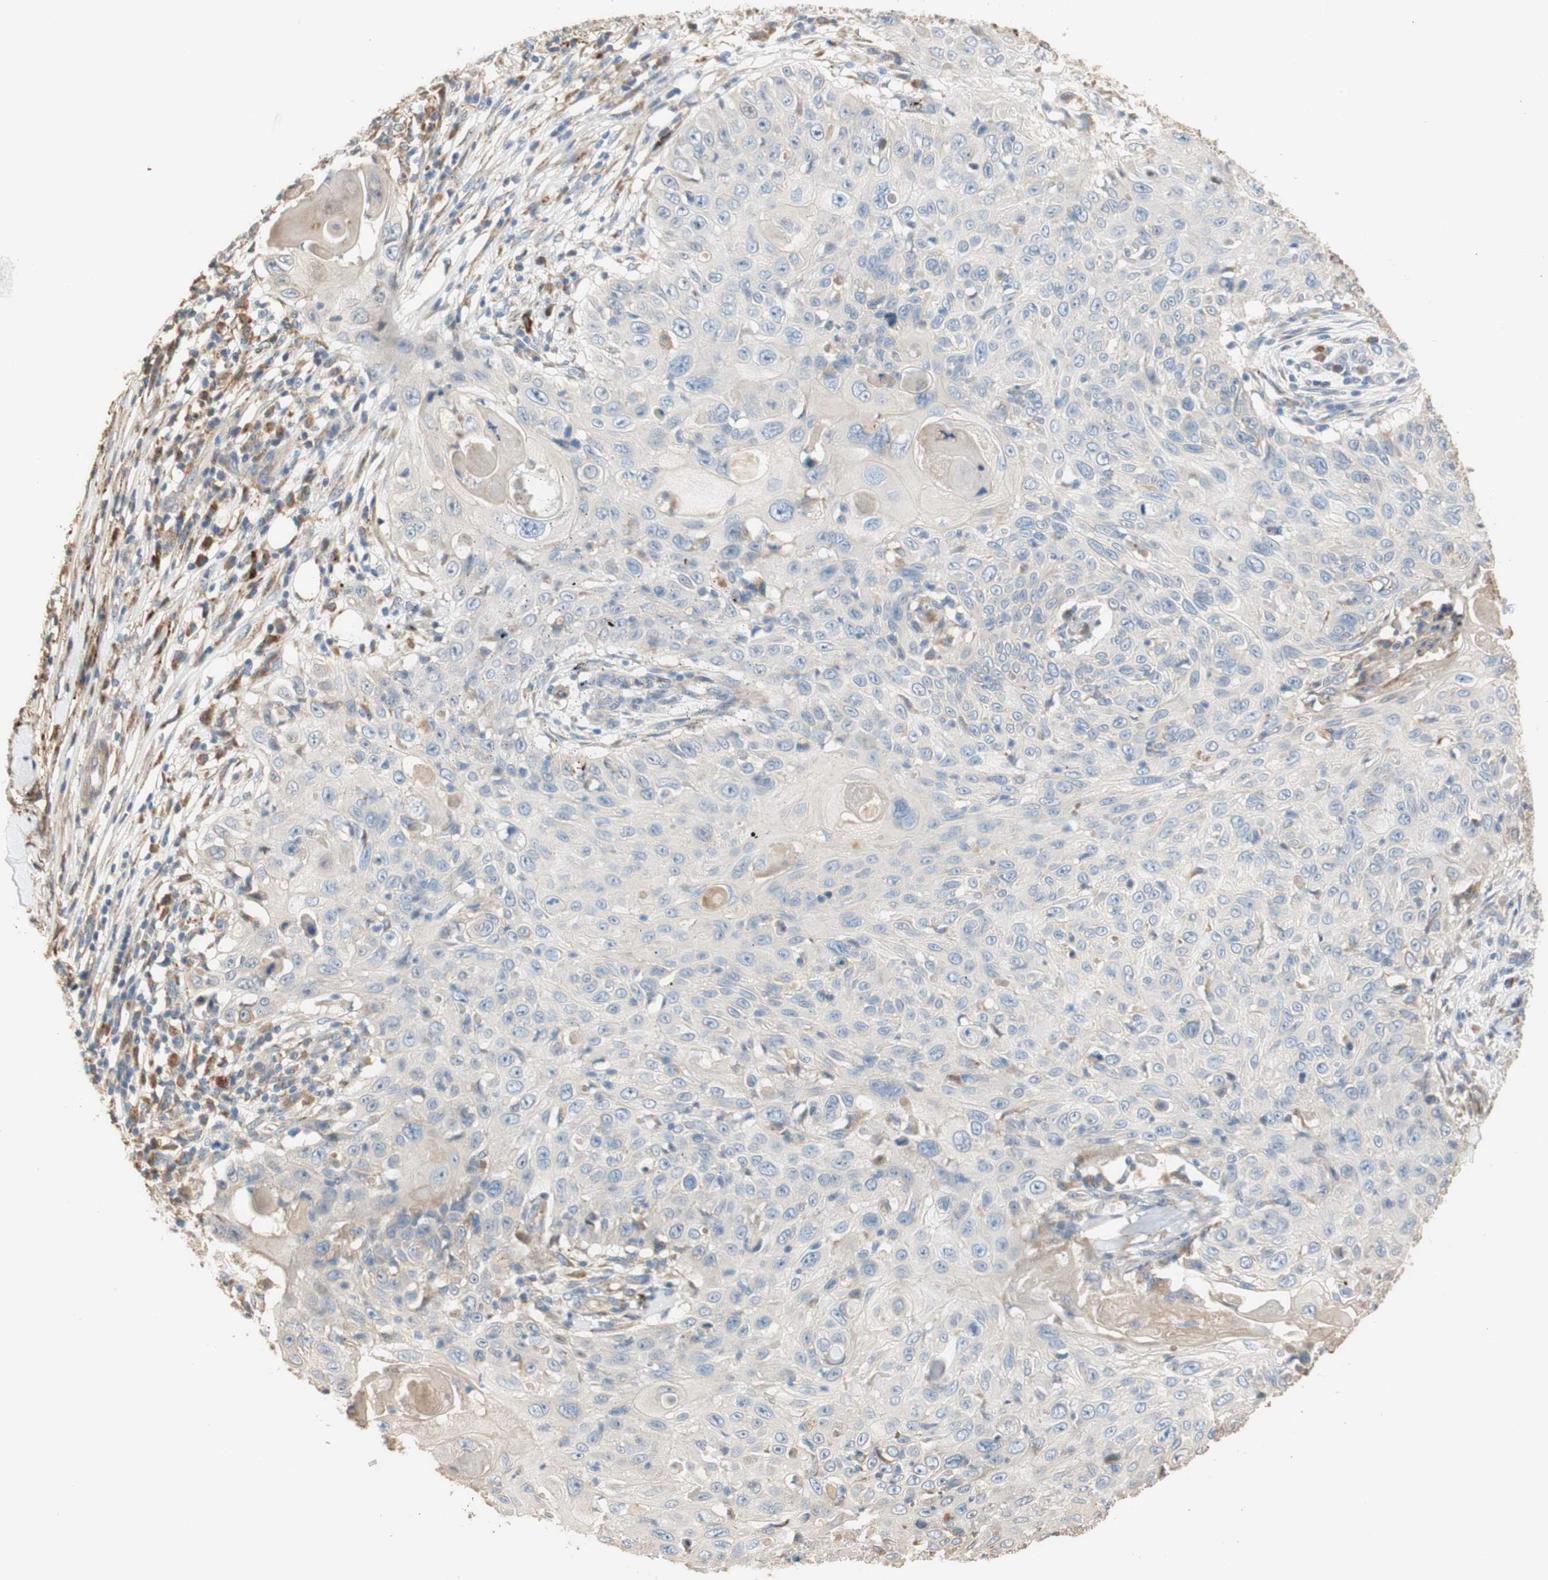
{"staining": {"intensity": "negative", "quantity": "none", "location": "none"}, "tissue": "skin cancer", "cell_type": "Tumor cells", "image_type": "cancer", "snomed": [{"axis": "morphology", "description": "Squamous cell carcinoma, NOS"}, {"axis": "topography", "description": "Skin"}], "caption": "DAB (3,3'-diaminobenzidine) immunohistochemical staining of human squamous cell carcinoma (skin) exhibits no significant positivity in tumor cells.", "gene": "PTPN21", "patient": {"sex": "male", "age": 86}}